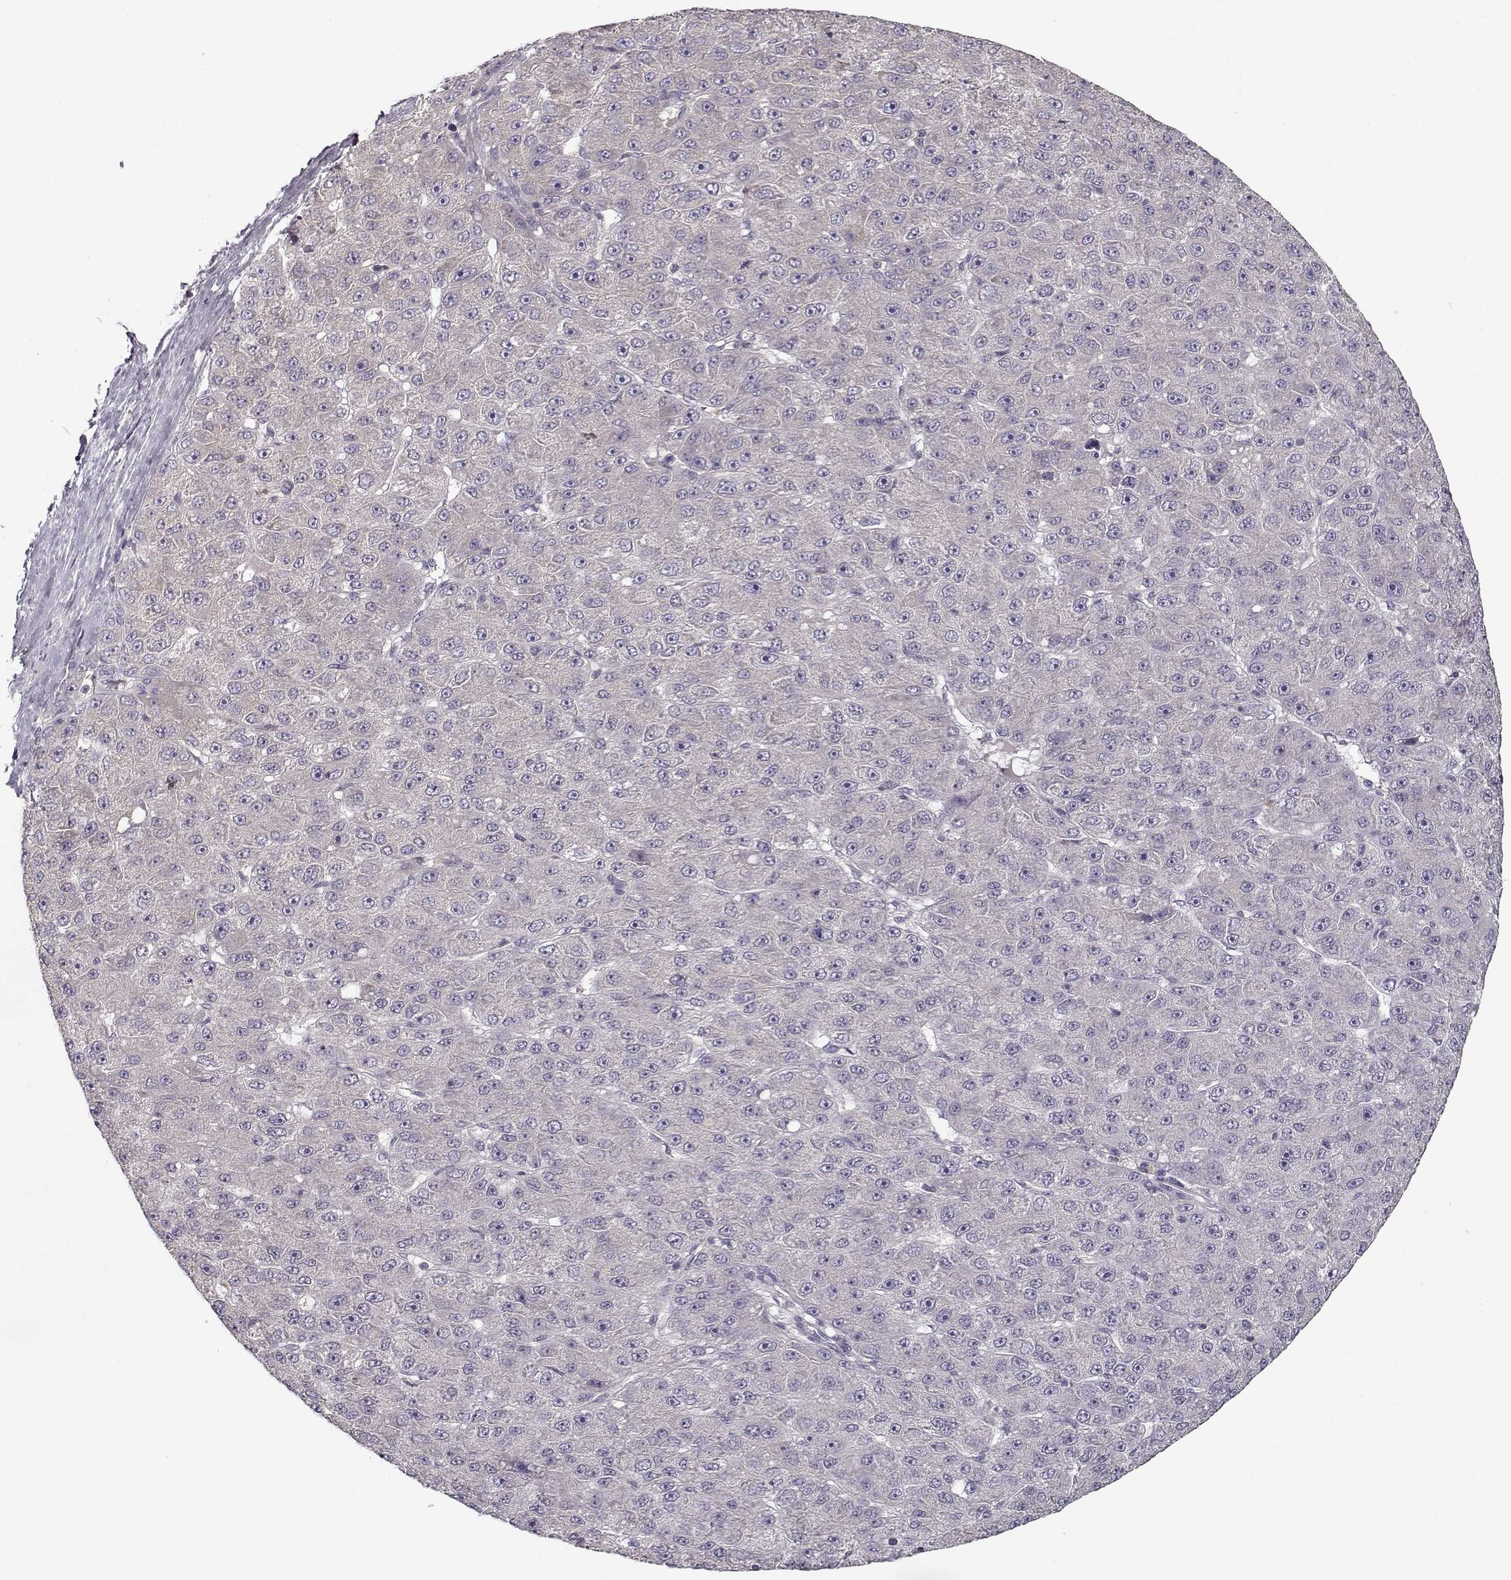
{"staining": {"intensity": "negative", "quantity": "none", "location": "none"}, "tissue": "liver cancer", "cell_type": "Tumor cells", "image_type": "cancer", "snomed": [{"axis": "morphology", "description": "Carcinoma, Hepatocellular, NOS"}, {"axis": "topography", "description": "Liver"}], "caption": "The histopathology image displays no staining of tumor cells in liver hepatocellular carcinoma.", "gene": "UNC13D", "patient": {"sex": "male", "age": 67}}